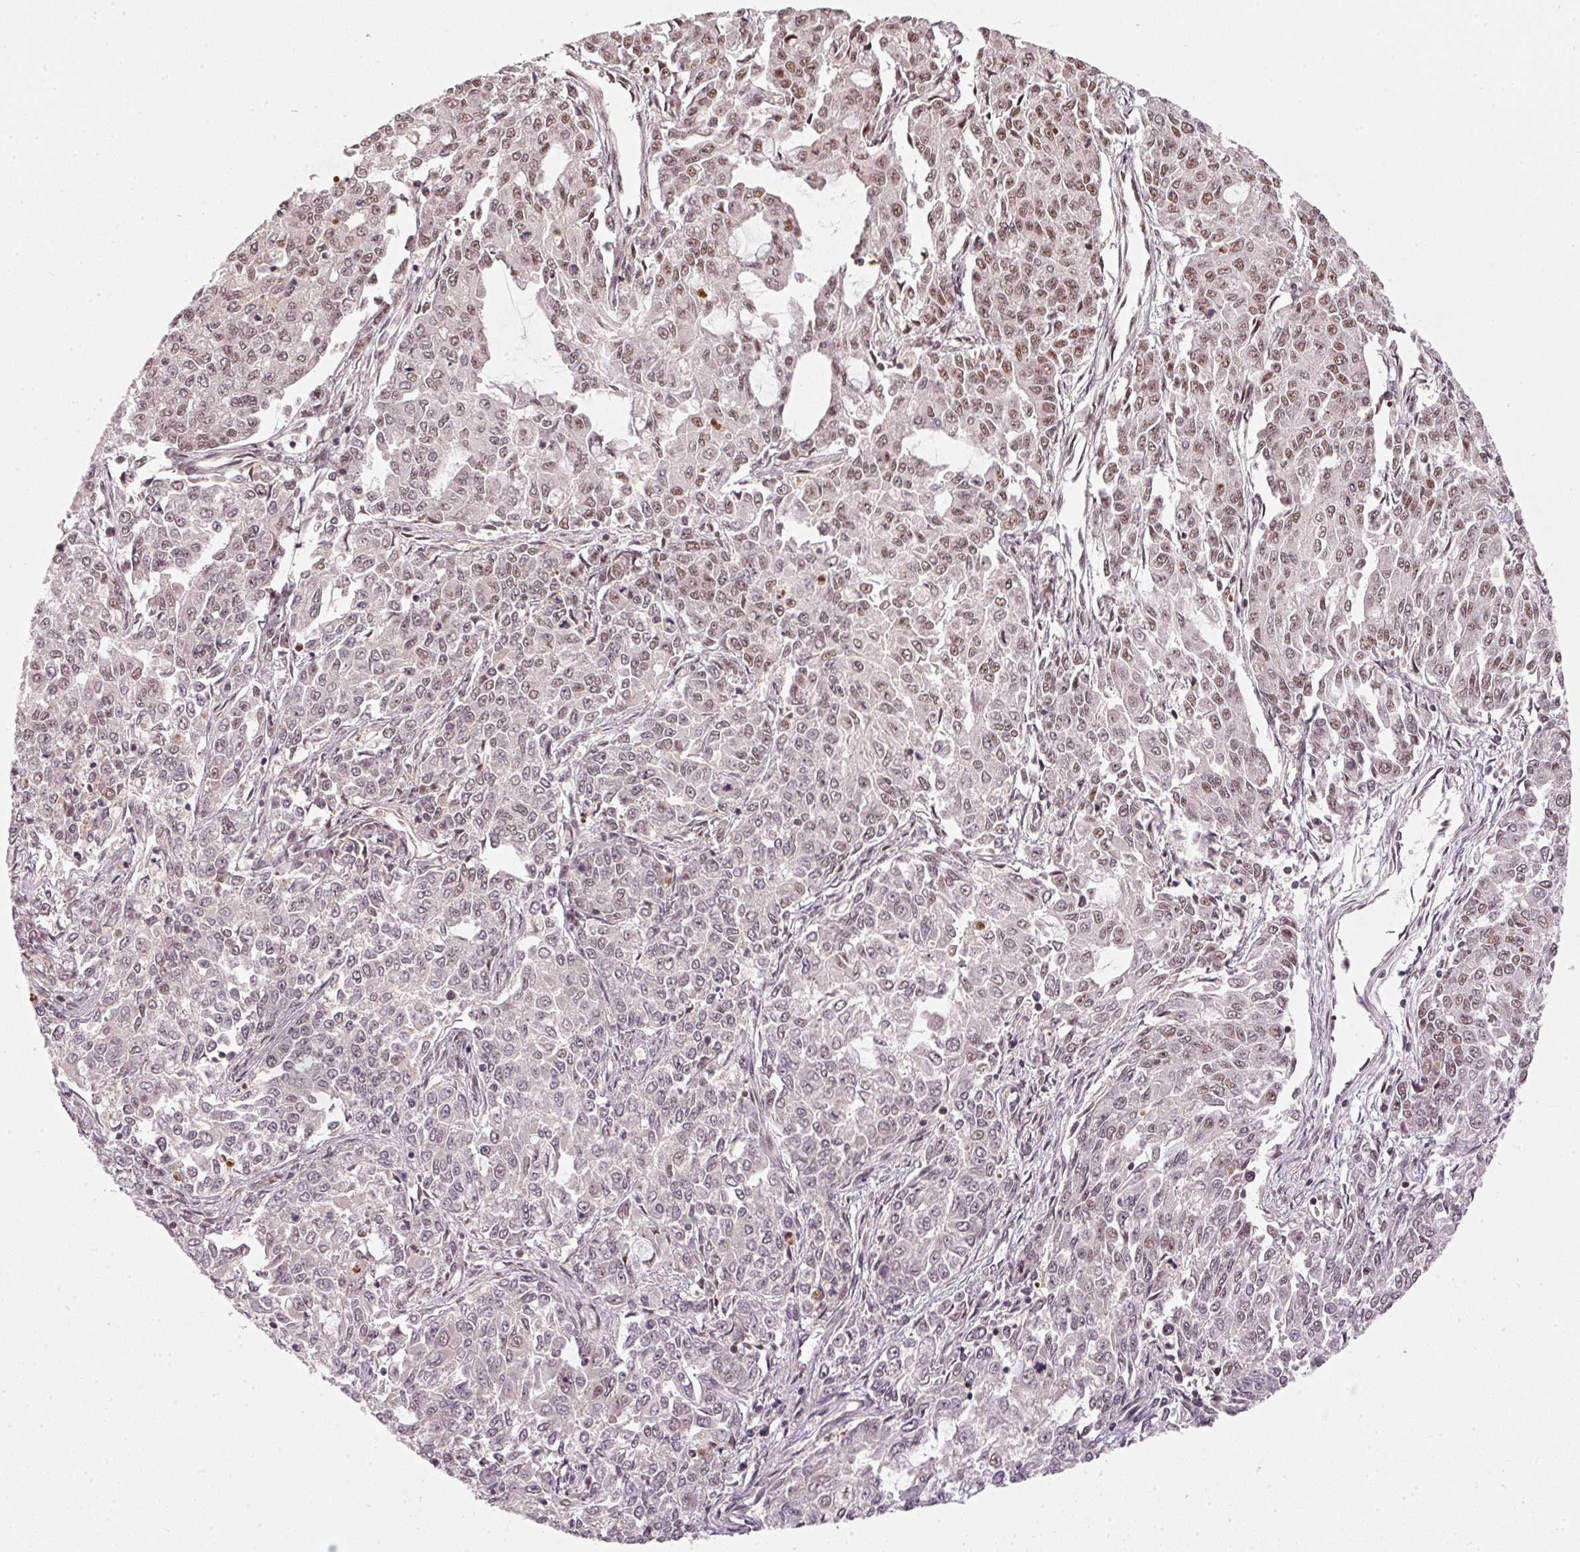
{"staining": {"intensity": "moderate", "quantity": ">75%", "location": "nuclear"}, "tissue": "endometrial cancer", "cell_type": "Tumor cells", "image_type": "cancer", "snomed": [{"axis": "morphology", "description": "Adenocarcinoma, NOS"}, {"axis": "topography", "description": "Endometrium"}], "caption": "An image of endometrial adenocarcinoma stained for a protein exhibits moderate nuclear brown staining in tumor cells.", "gene": "THOC6", "patient": {"sex": "female", "age": 50}}